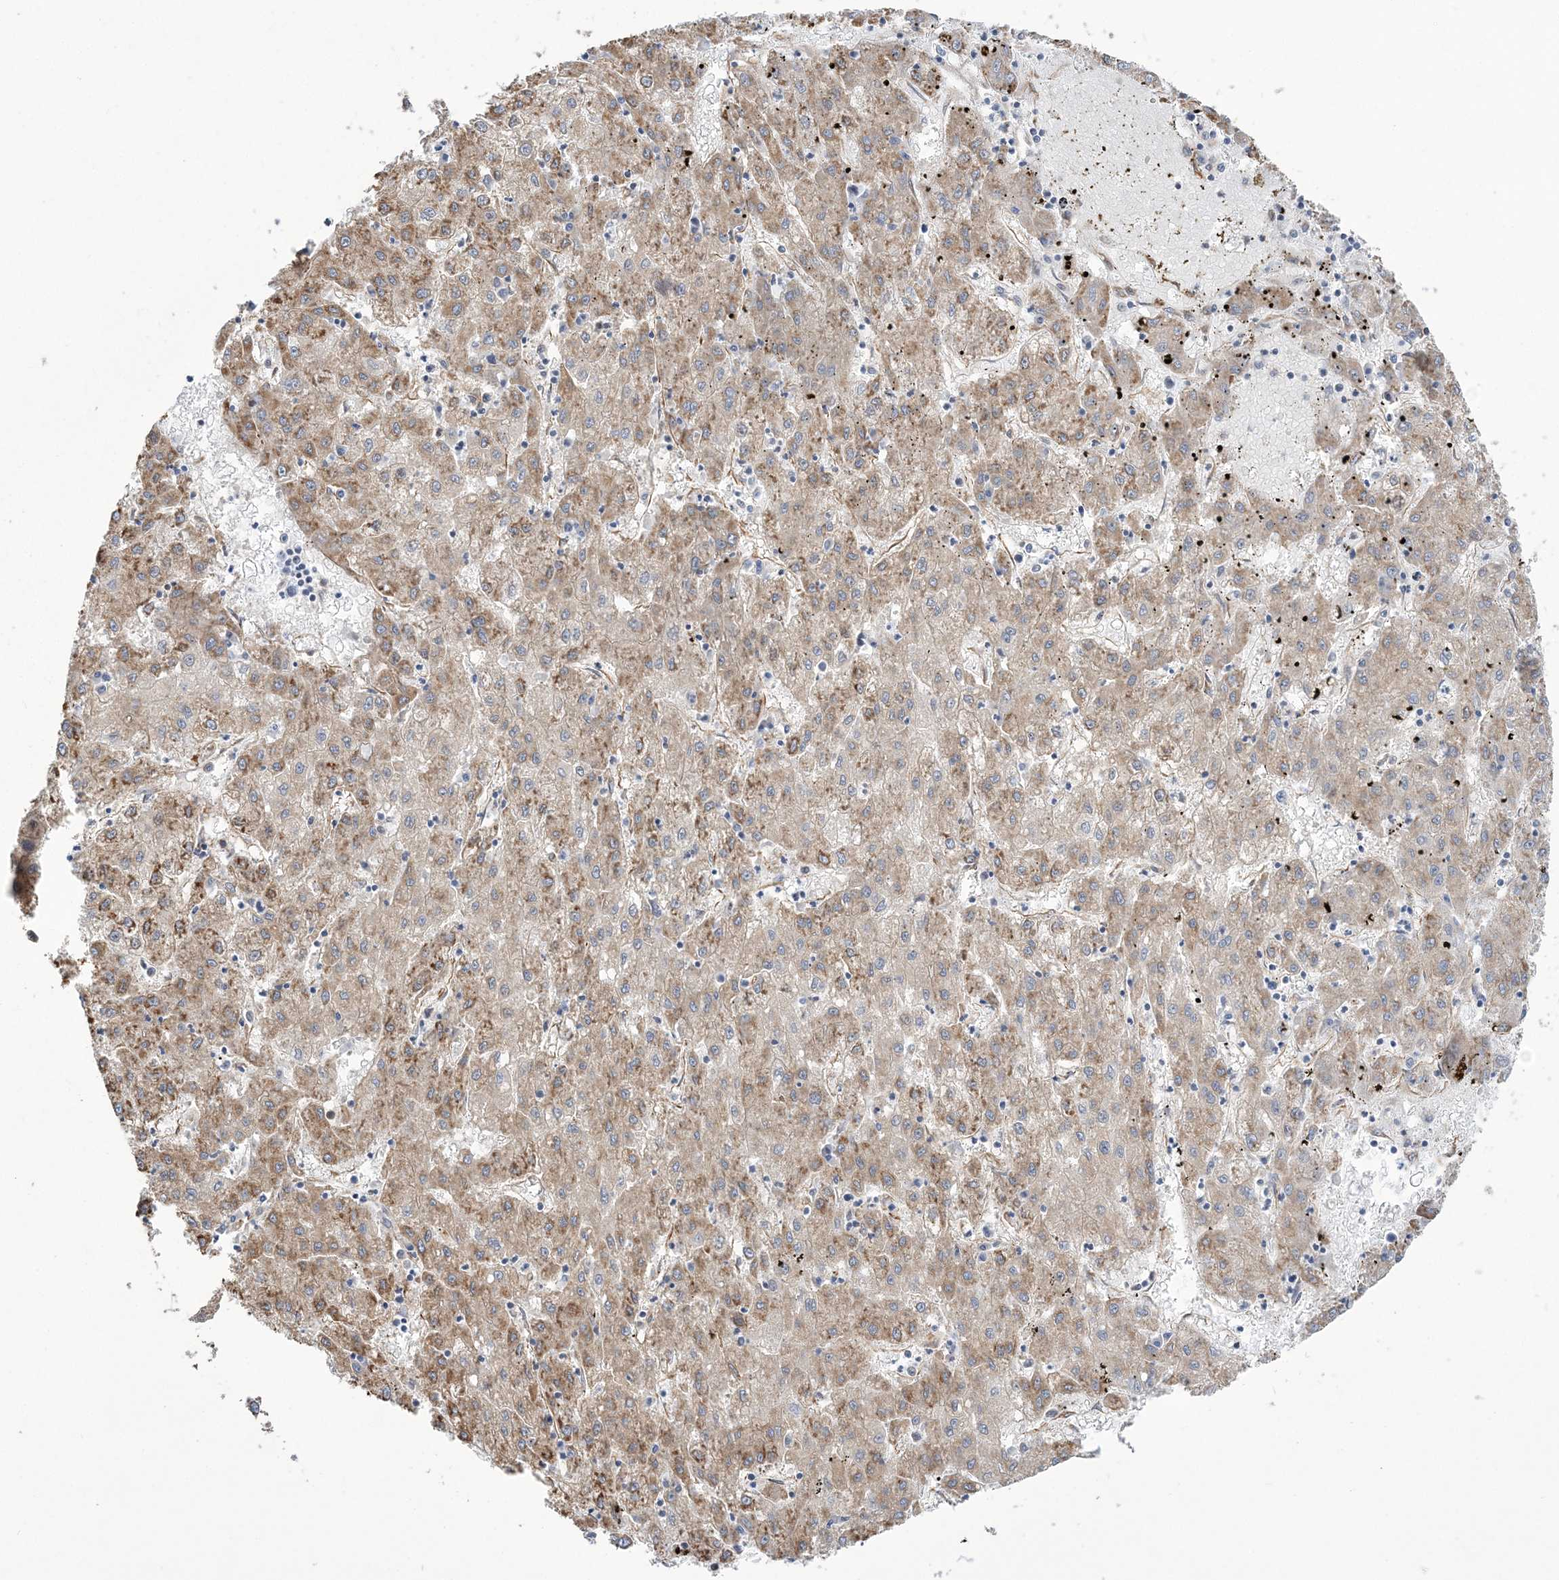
{"staining": {"intensity": "moderate", "quantity": "25%-75%", "location": "cytoplasmic/membranous"}, "tissue": "liver cancer", "cell_type": "Tumor cells", "image_type": "cancer", "snomed": [{"axis": "morphology", "description": "Carcinoma, Hepatocellular, NOS"}, {"axis": "topography", "description": "Liver"}], "caption": "An IHC micrograph of neoplastic tissue is shown. Protein staining in brown labels moderate cytoplasmic/membranous positivity in liver hepatocellular carcinoma within tumor cells. The protein of interest is stained brown, and the nuclei are stained in blue (DAB (3,3'-diaminobenzidine) IHC with brightfield microscopy, high magnification).", "gene": "ZNF821", "patient": {"sex": "male", "age": 72}}